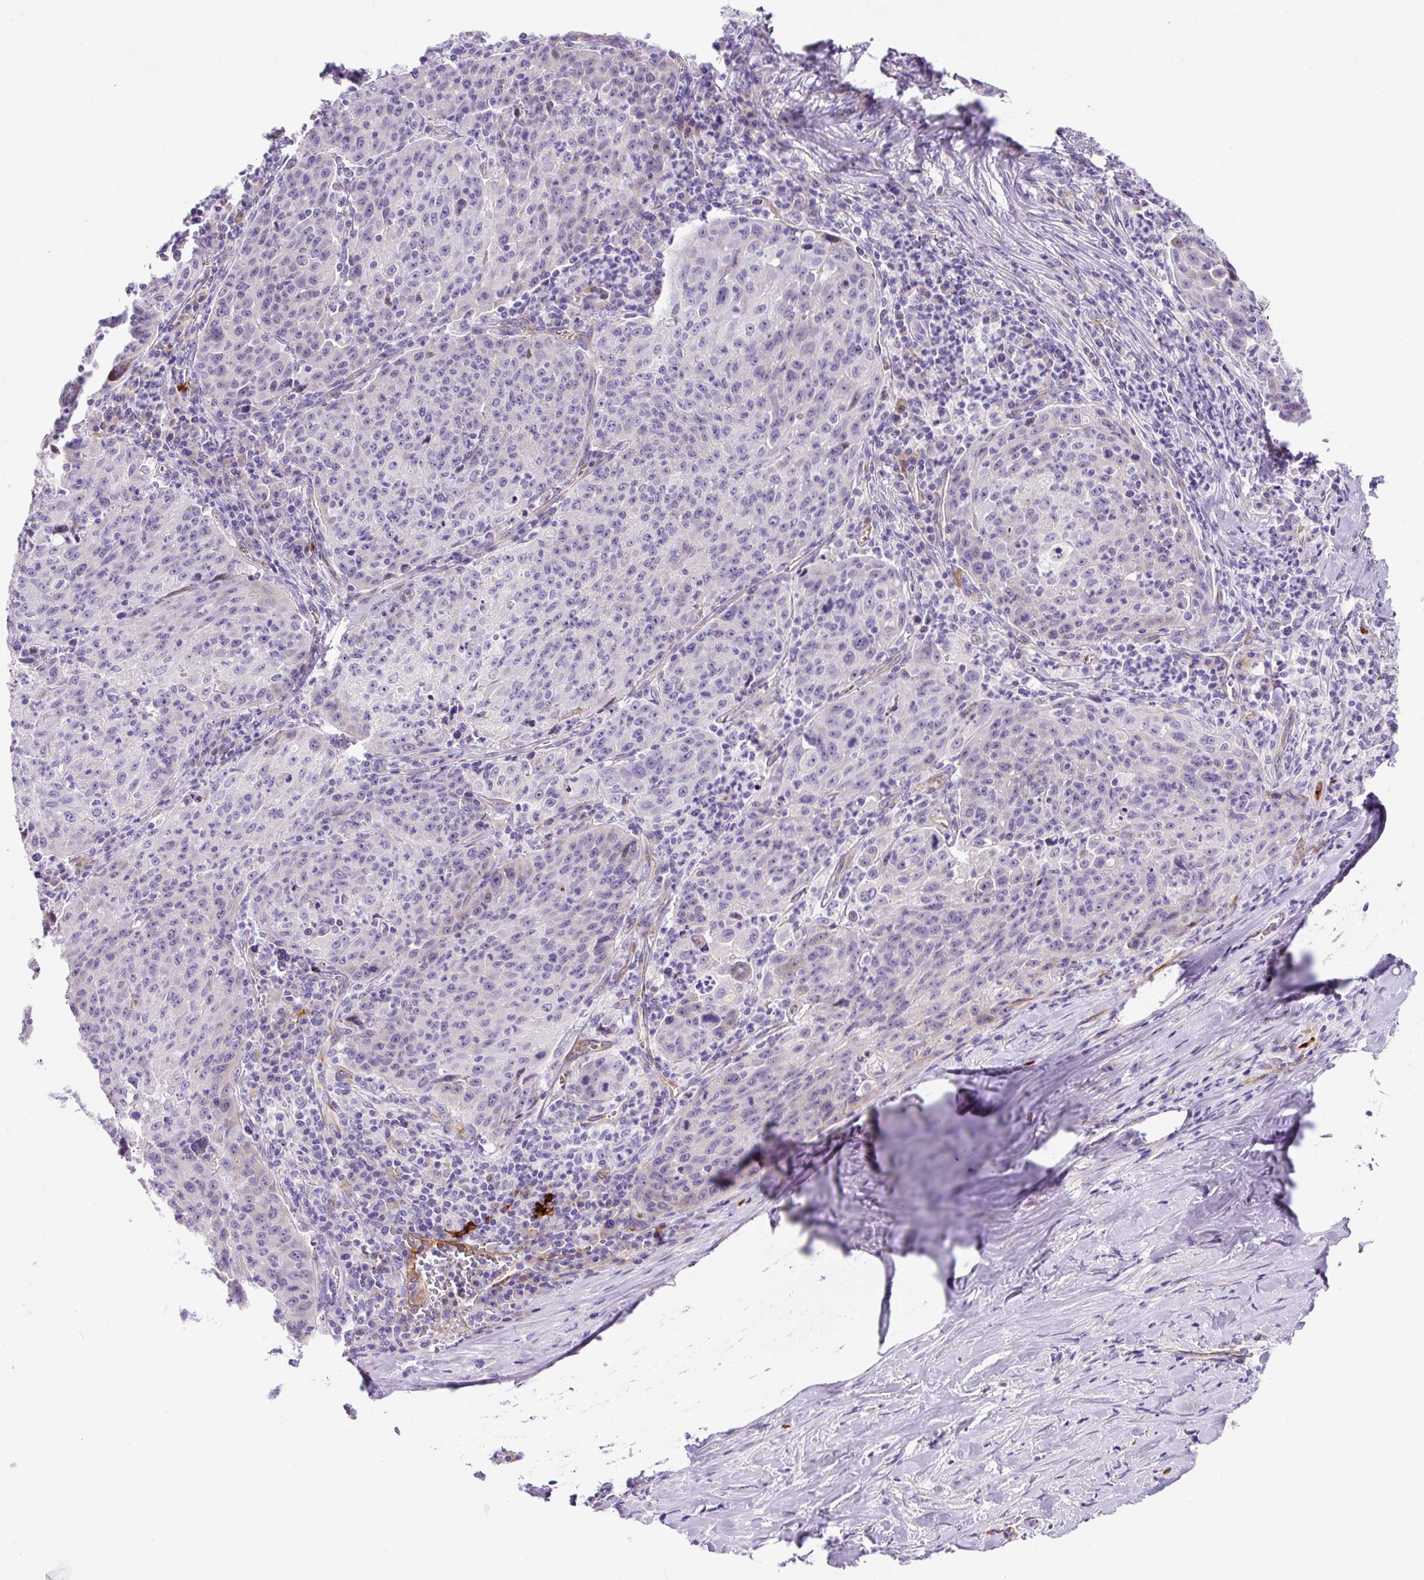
{"staining": {"intensity": "negative", "quantity": "none", "location": "none"}, "tissue": "lung cancer", "cell_type": "Tumor cells", "image_type": "cancer", "snomed": [{"axis": "morphology", "description": "Squamous cell carcinoma, NOS"}, {"axis": "morphology", "description": "Squamous cell carcinoma, metastatic, NOS"}, {"axis": "topography", "description": "Bronchus"}, {"axis": "topography", "description": "Lung"}], "caption": "Immunohistochemistry (IHC) micrograph of neoplastic tissue: human lung cancer stained with DAB demonstrates no significant protein positivity in tumor cells.", "gene": "ASB4", "patient": {"sex": "male", "age": 62}}